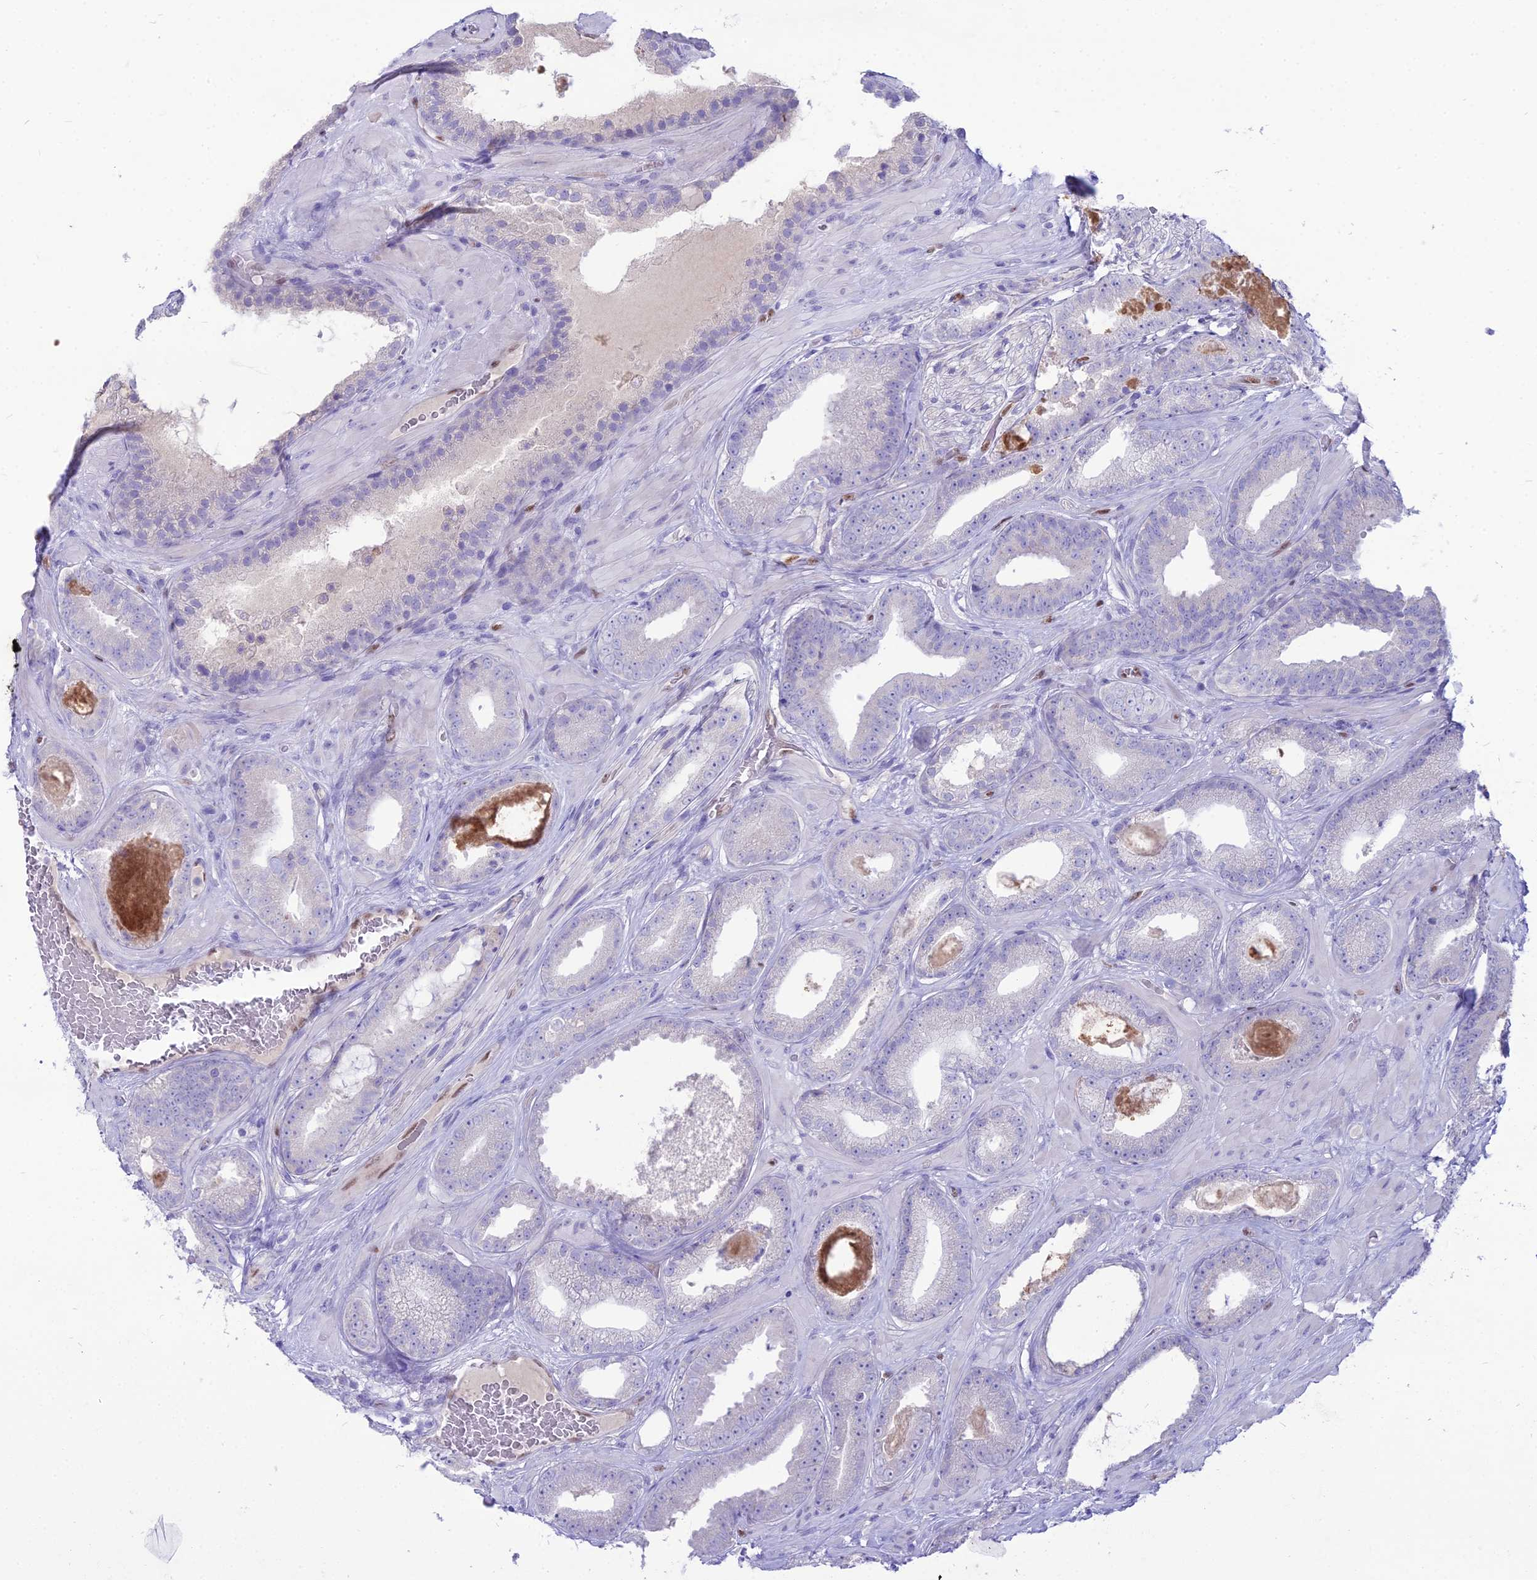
{"staining": {"intensity": "negative", "quantity": "none", "location": "none"}, "tissue": "prostate cancer", "cell_type": "Tumor cells", "image_type": "cancer", "snomed": [{"axis": "morphology", "description": "Adenocarcinoma, Low grade"}, {"axis": "topography", "description": "Prostate"}], "caption": "DAB immunohistochemical staining of human prostate adenocarcinoma (low-grade) shows no significant staining in tumor cells.", "gene": "NOVA2", "patient": {"sex": "male", "age": 57}}